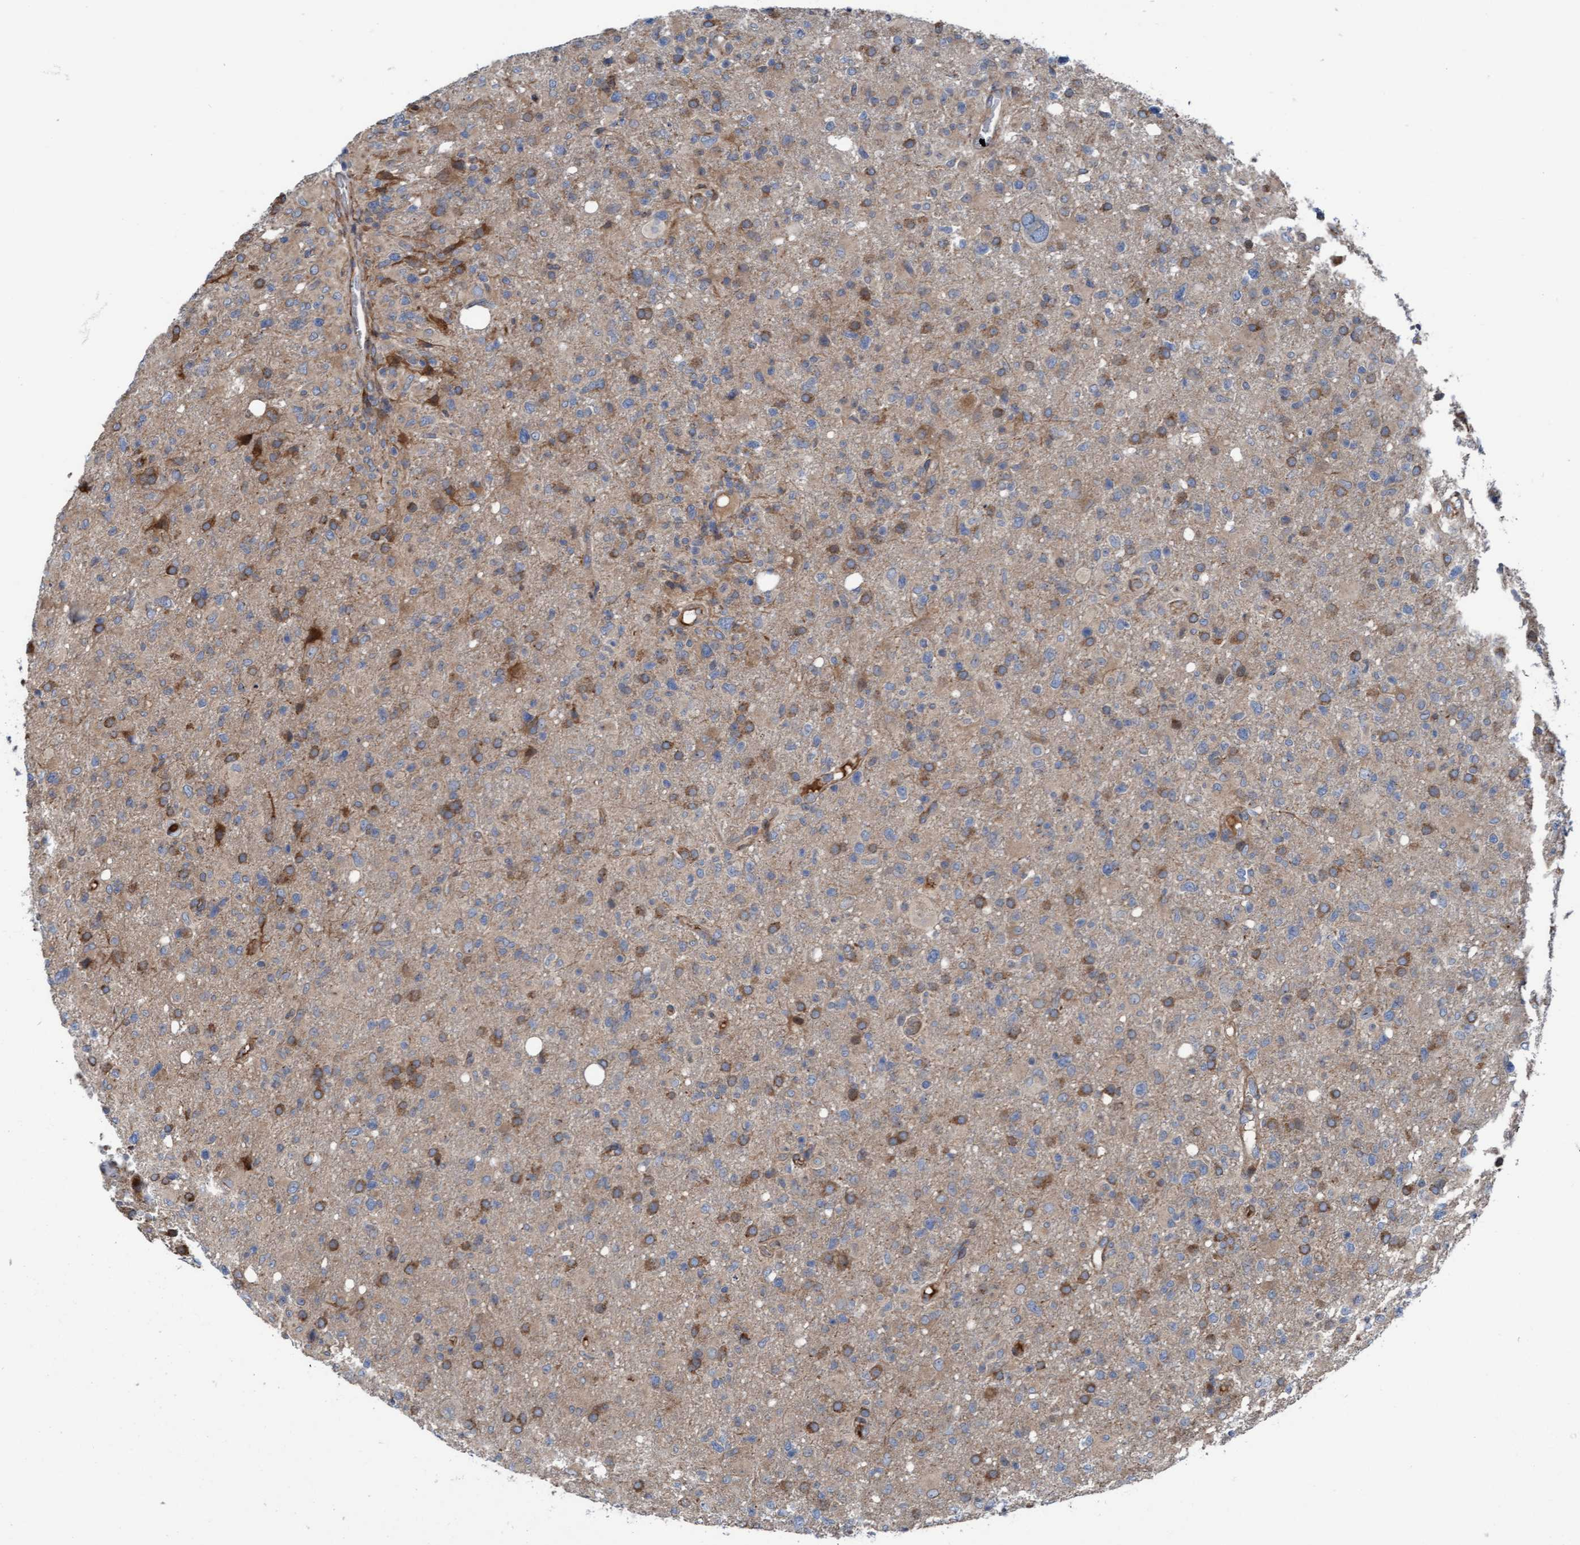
{"staining": {"intensity": "moderate", "quantity": "25%-75%", "location": "cytoplasmic/membranous"}, "tissue": "glioma", "cell_type": "Tumor cells", "image_type": "cancer", "snomed": [{"axis": "morphology", "description": "Glioma, malignant, High grade"}, {"axis": "topography", "description": "Brain"}], "caption": "Protein expression analysis of glioma demonstrates moderate cytoplasmic/membranous staining in approximately 25%-75% of tumor cells.", "gene": "RAP1GAP2", "patient": {"sex": "female", "age": 57}}